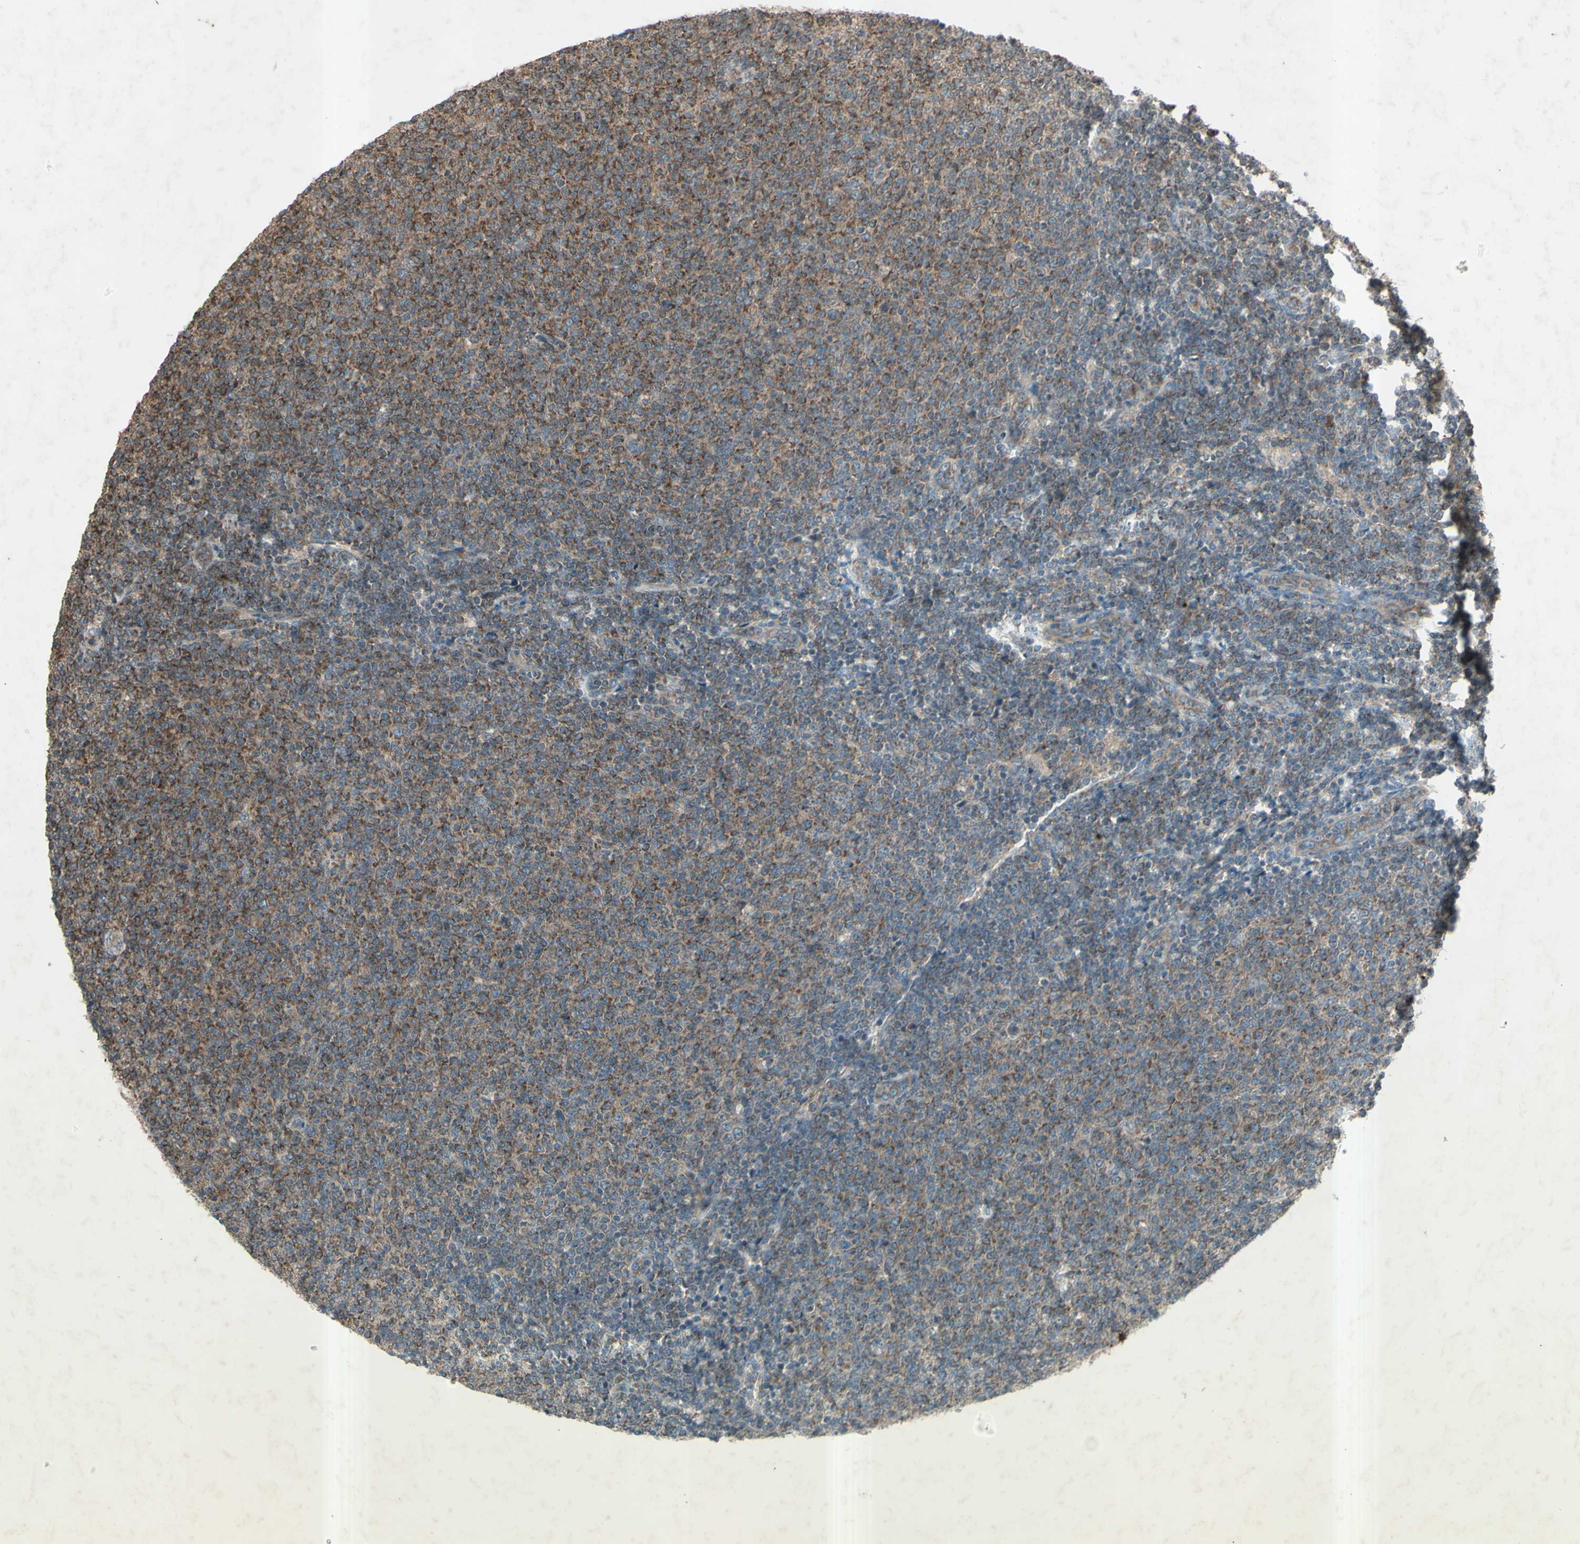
{"staining": {"intensity": "moderate", "quantity": ">75%", "location": "cytoplasmic/membranous"}, "tissue": "lymphoma", "cell_type": "Tumor cells", "image_type": "cancer", "snomed": [{"axis": "morphology", "description": "Malignant lymphoma, non-Hodgkin's type, Low grade"}, {"axis": "topography", "description": "Lymph node"}], "caption": "This micrograph displays immunohistochemistry (IHC) staining of low-grade malignant lymphoma, non-Hodgkin's type, with medium moderate cytoplasmic/membranous staining in about >75% of tumor cells.", "gene": "AP1G1", "patient": {"sex": "male", "age": 66}}